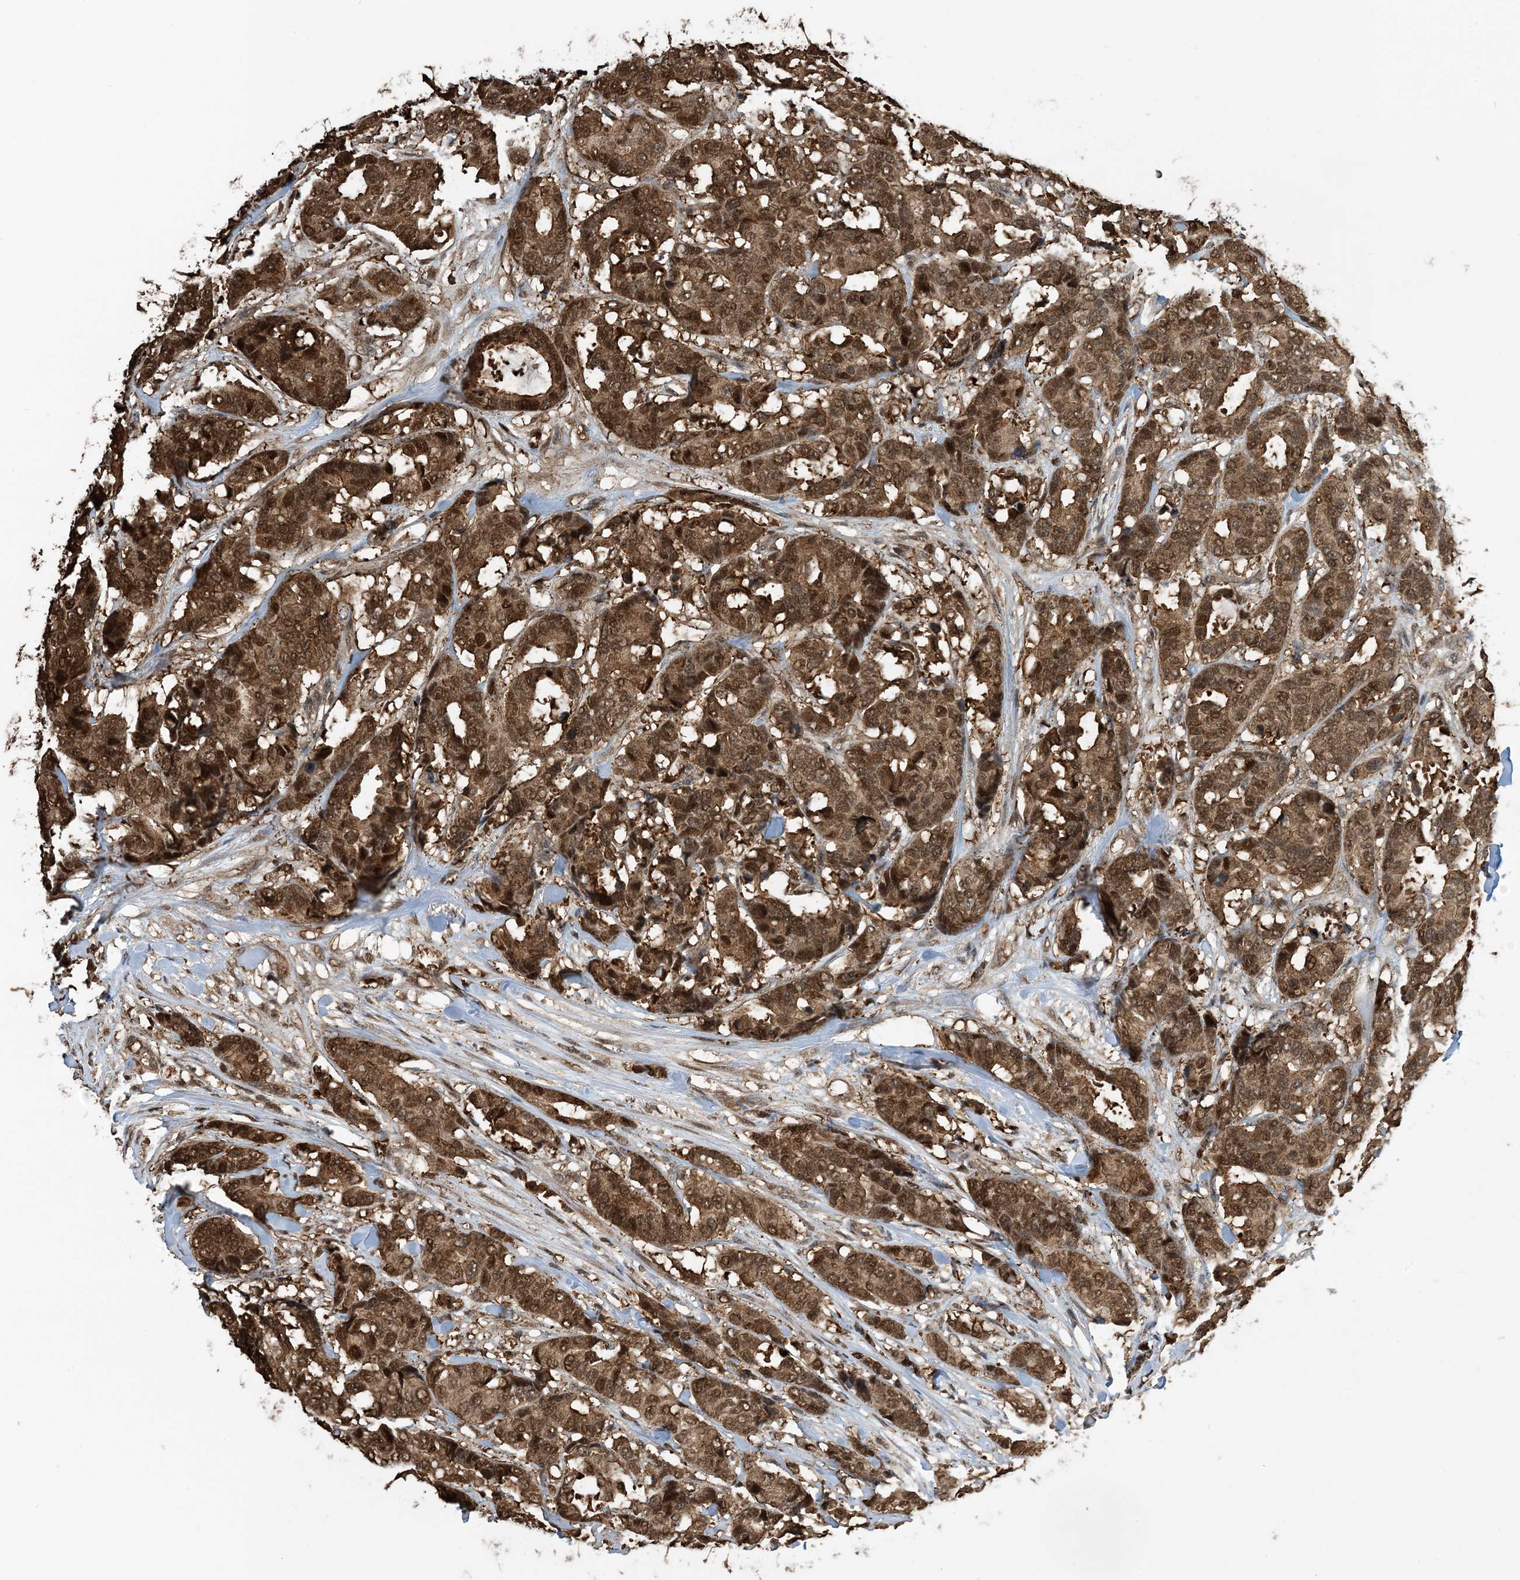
{"staining": {"intensity": "strong", "quantity": ">75%", "location": "cytoplasmic/membranous,nuclear"}, "tissue": "breast cancer", "cell_type": "Tumor cells", "image_type": "cancer", "snomed": [{"axis": "morphology", "description": "Duct carcinoma"}, {"axis": "topography", "description": "Breast"}], "caption": "Immunohistochemical staining of breast cancer exhibits high levels of strong cytoplasmic/membranous and nuclear protein positivity in approximately >75% of tumor cells. Ihc stains the protein in brown and the nuclei are stained blue.", "gene": "HSPA1A", "patient": {"sex": "female", "age": 87}}